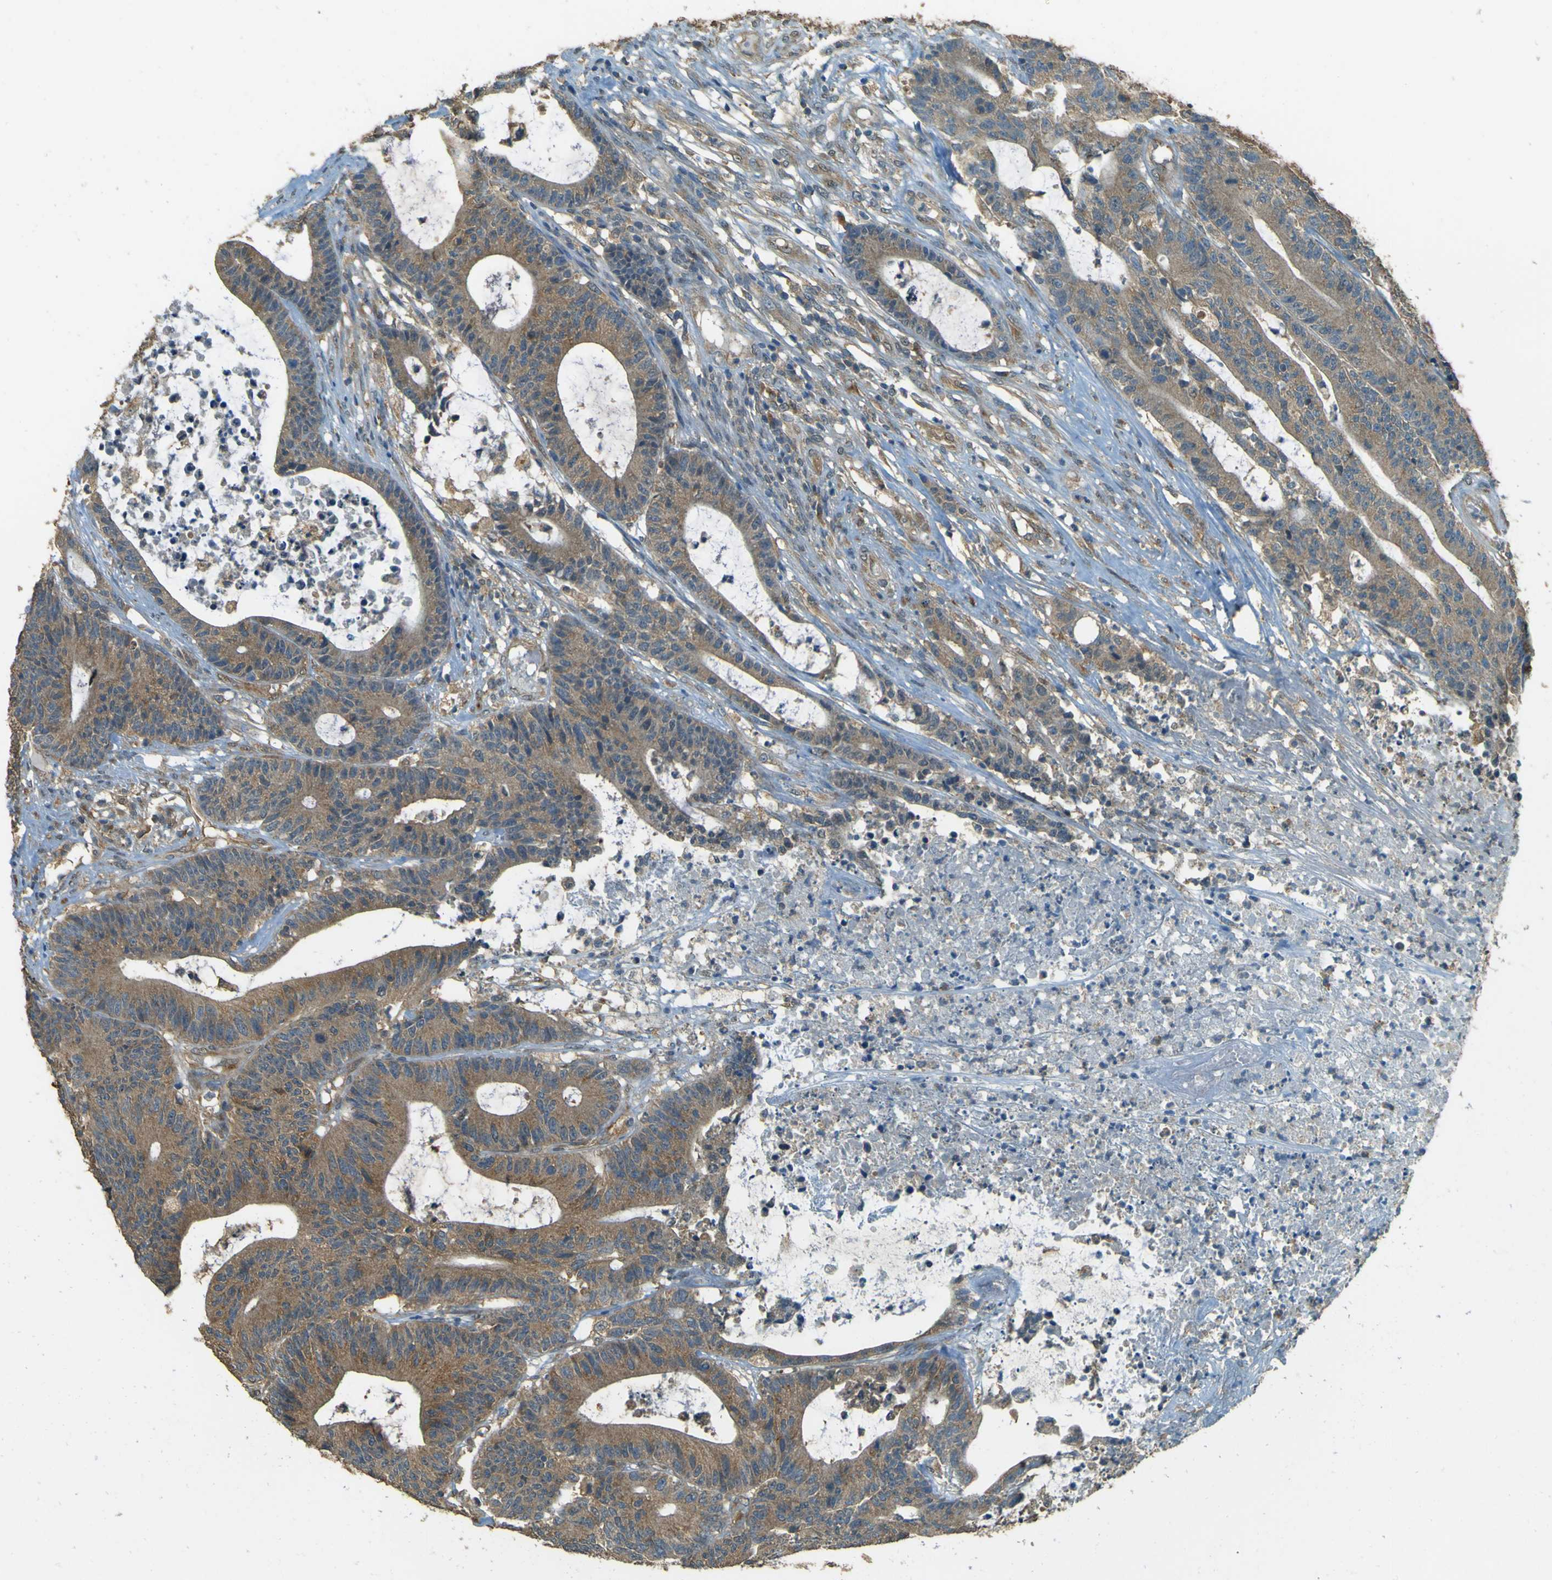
{"staining": {"intensity": "moderate", "quantity": ">75%", "location": "cytoplasmic/membranous"}, "tissue": "colorectal cancer", "cell_type": "Tumor cells", "image_type": "cancer", "snomed": [{"axis": "morphology", "description": "Adenocarcinoma, NOS"}, {"axis": "topography", "description": "Colon"}], "caption": "A high-resolution image shows immunohistochemistry staining of colorectal adenocarcinoma, which demonstrates moderate cytoplasmic/membranous positivity in about >75% of tumor cells. (Stains: DAB (3,3'-diaminobenzidine) in brown, nuclei in blue, Microscopy: brightfield microscopy at high magnification).", "gene": "GOLGA1", "patient": {"sex": "female", "age": 84}}